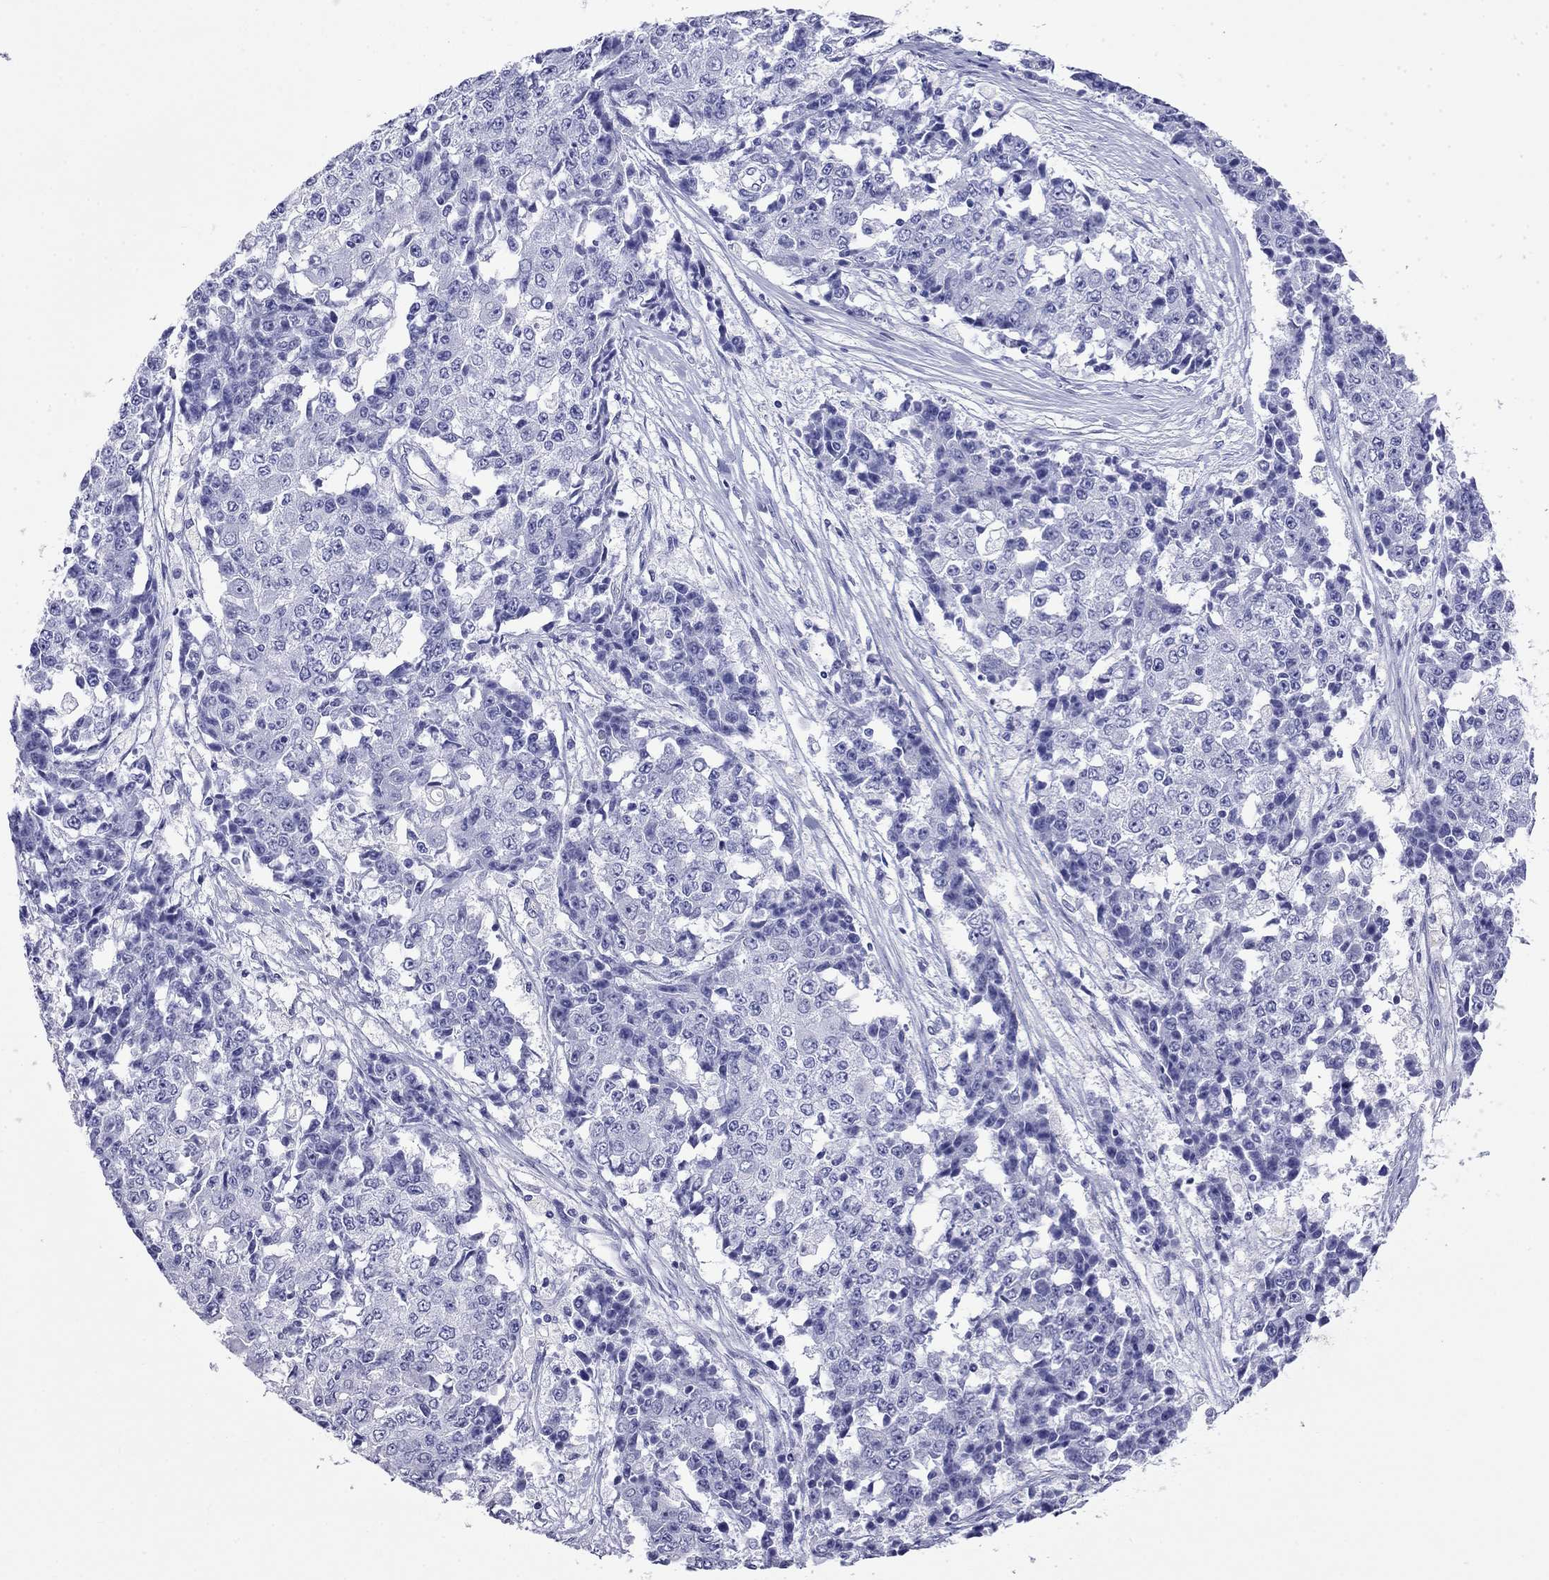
{"staining": {"intensity": "negative", "quantity": "none", "location": "none"}, "tissue": "ovarian cancer", "cell_type": "Tumor cells", "image_type": "cancer", "snomed": [{"axis": "morphology", "description": "Carcinoma, endometroid"}, {"axis": "topography", "description": "Ovary"}], "caption": "High magnification brightfield microscopy of ovarian cancer stained with DAB (brown) and counterstained with hematoxylin (blue): tumor cells show no significant positivity. (Brightfield microscopy of DAB IHC at high magnification).", "gene": "MYO15A", "patient": {"sex": "female", "age": 42}}